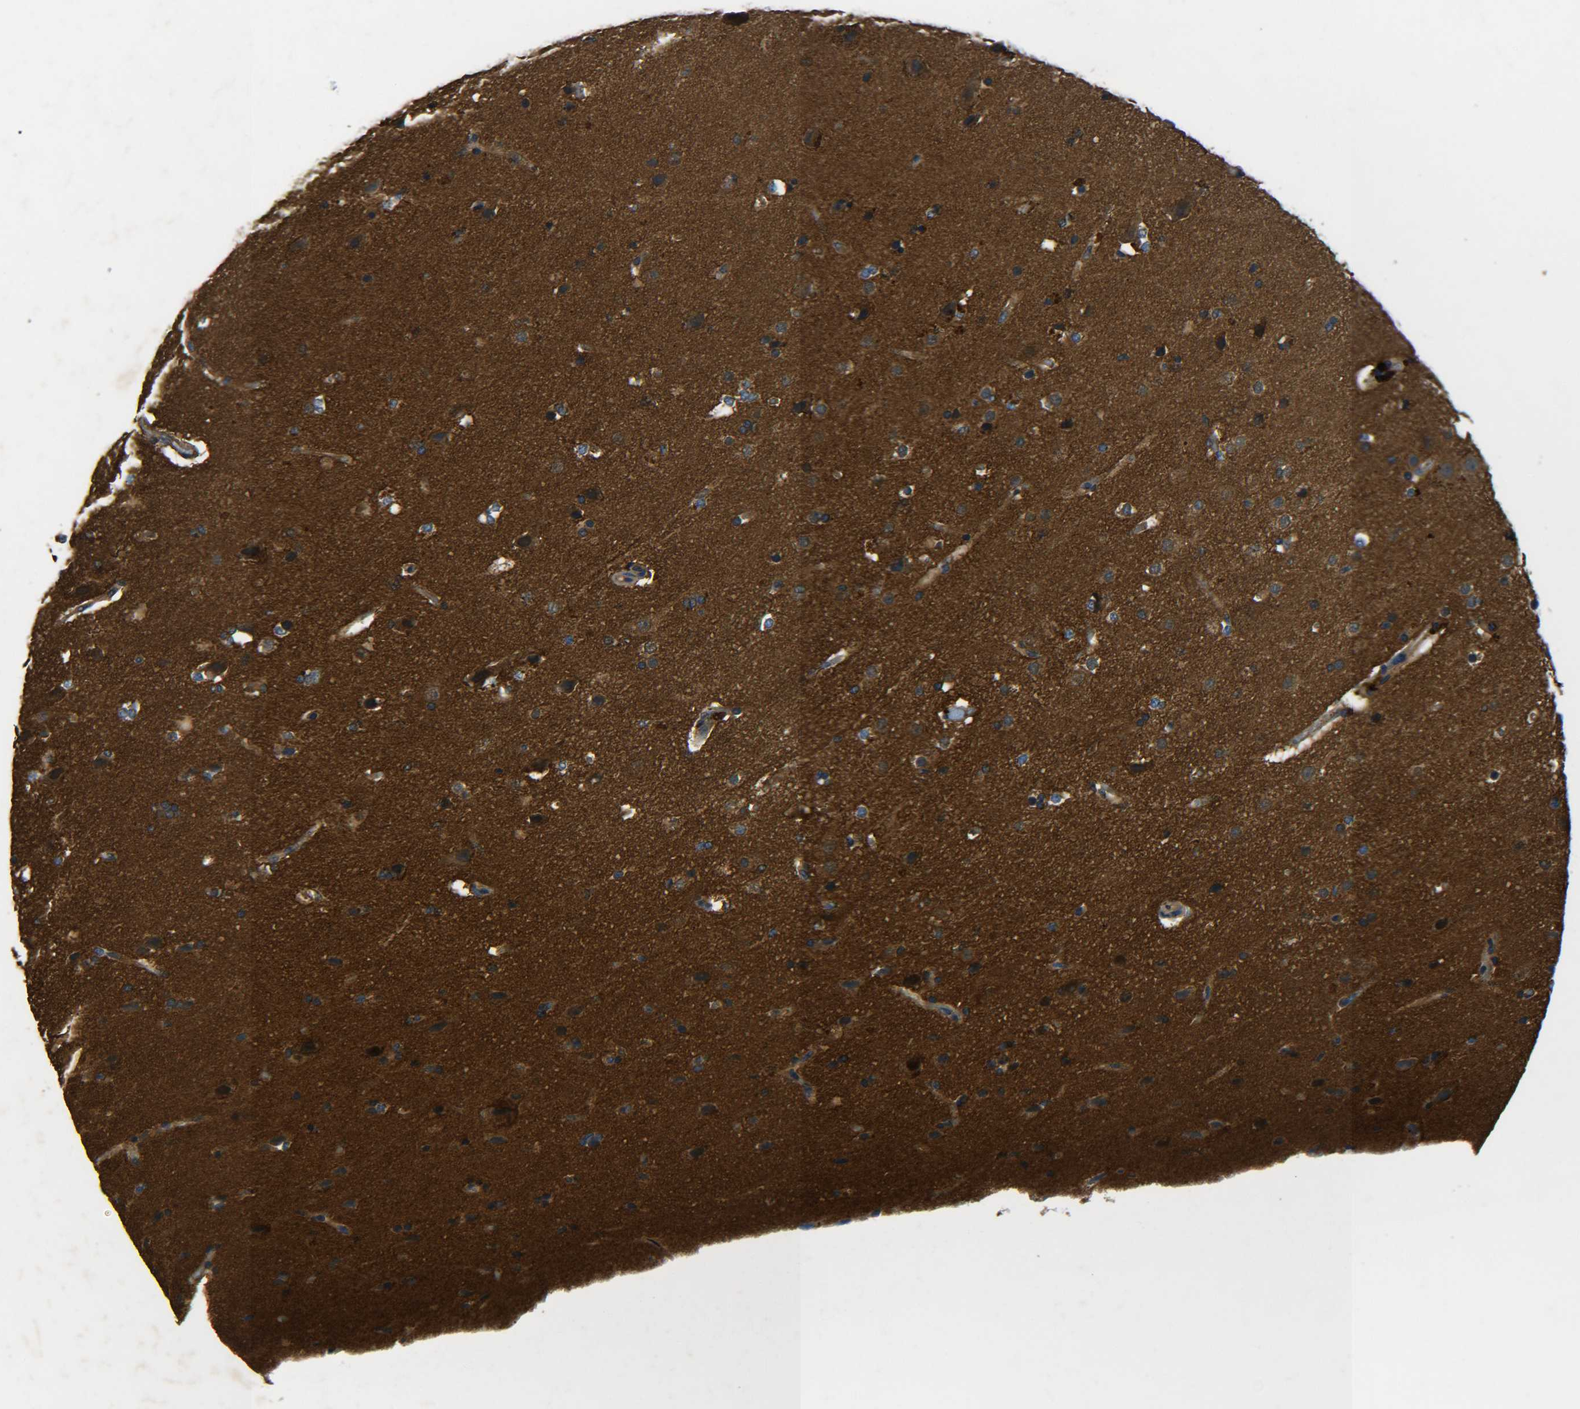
{"staining": {"intensity": "moderate", "quantity": ">75%", "location": "cytoplasmic/membranous"}, "tissue": "glioma", "cell_type": "Tumor cells", "image_type": "cancer", "snomed": [{"axis": "morphology", "description": "Glioma, malignant, Low grade"}, {"axis": "topography", "description": "Cerebral cortex"}], "caption": "Immunohistochemistry (IHC) staining of glioma, which exhibits medium levels of moderate cytoplasmic/membranous expression in about >75% of tumor cells indicating moderate cytoplasmic/membranous protein expression. The staining was performed using DAB (3,3'-diaminobenzidine) (brown) for protein detection and nuclei were counterstained in hematoxylin (blue).", "gene": "PREB", "patient": {"sex": "female", "age": 47}}